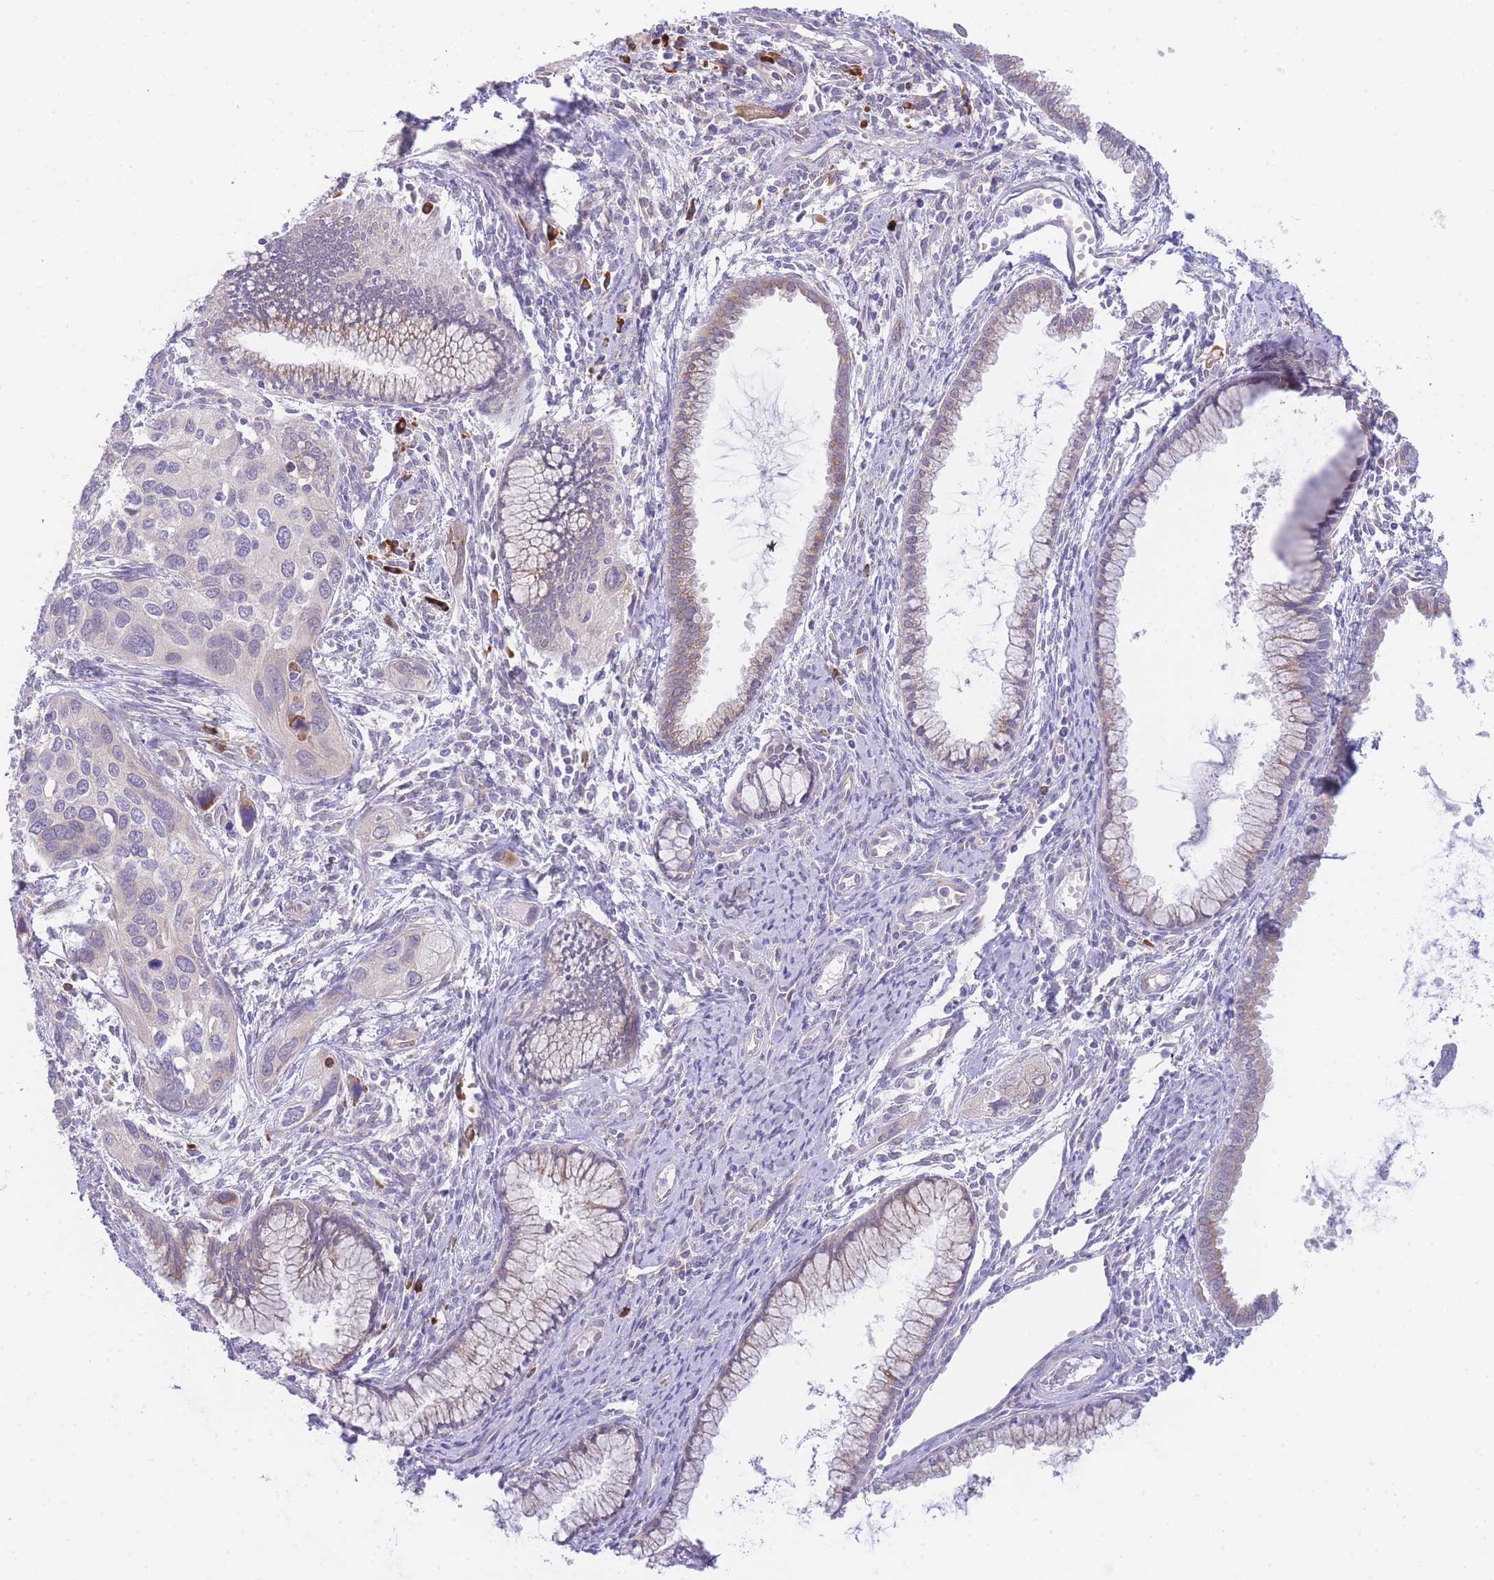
{"staining": {"intensity": "negative", "quantity": "none", "location": "none"}, "tissue": "cervical cancer", "cell_type": "Tumor cells", "image_type": "cancer", "snomed": [{"axis": "morphology", "description": "Squamous cell carcinoma, NOS"}, {"axis": "topography", "description": "Cervix"}], "caption": "DAB immunohistochemical staining of squamous cell carcinoma (cervical) reveals no significant positivity in tumor cells.", "gene": "ZNF510", "patient": {"sex": "female", "age": 55}}